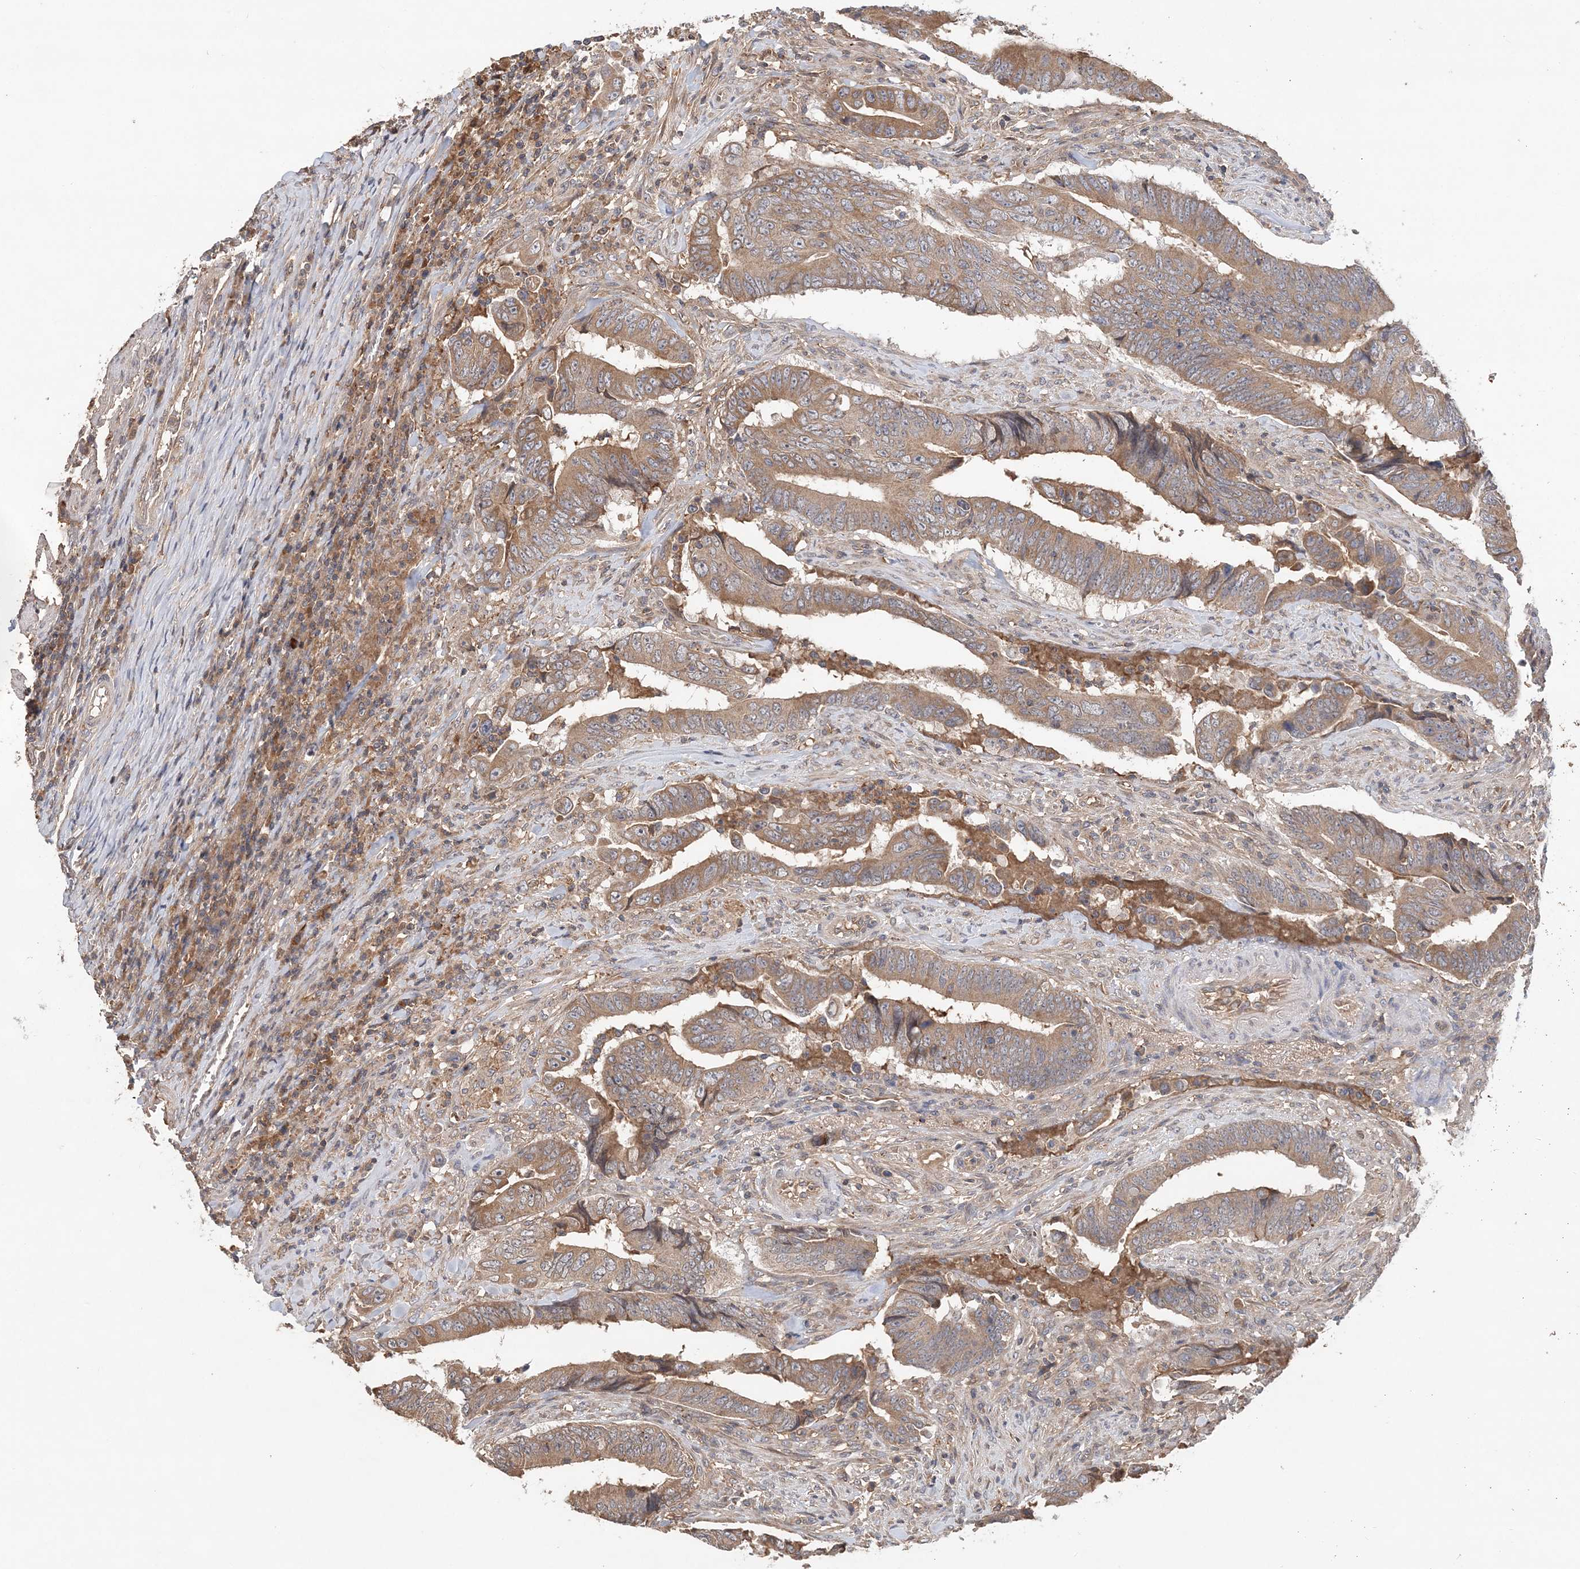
{"staining": {"intensity": "moderate", "quantity": ">75%", "location": "cytoplasmic/membranous"}, "tissue": "colorectal cancer", "cell_type": "Tumor cells", "image_type": "cancer", "snomed": [{"axis": "morphology", "description": "Normal tissue, NOS"}, {"axis": "morphology", "description": "Adenocarcinoma, NOS"}, {"axis": "topography", "description": "Colon"}], "caption": "Protein expression by immunohistochemistry shows moderate cytoplasmic/membranous staining in about >75% of tumor cells in colorectal adenocarcinoma.", "gene": "SYCP3", "patient": {"sex": "male", "age": 56}}